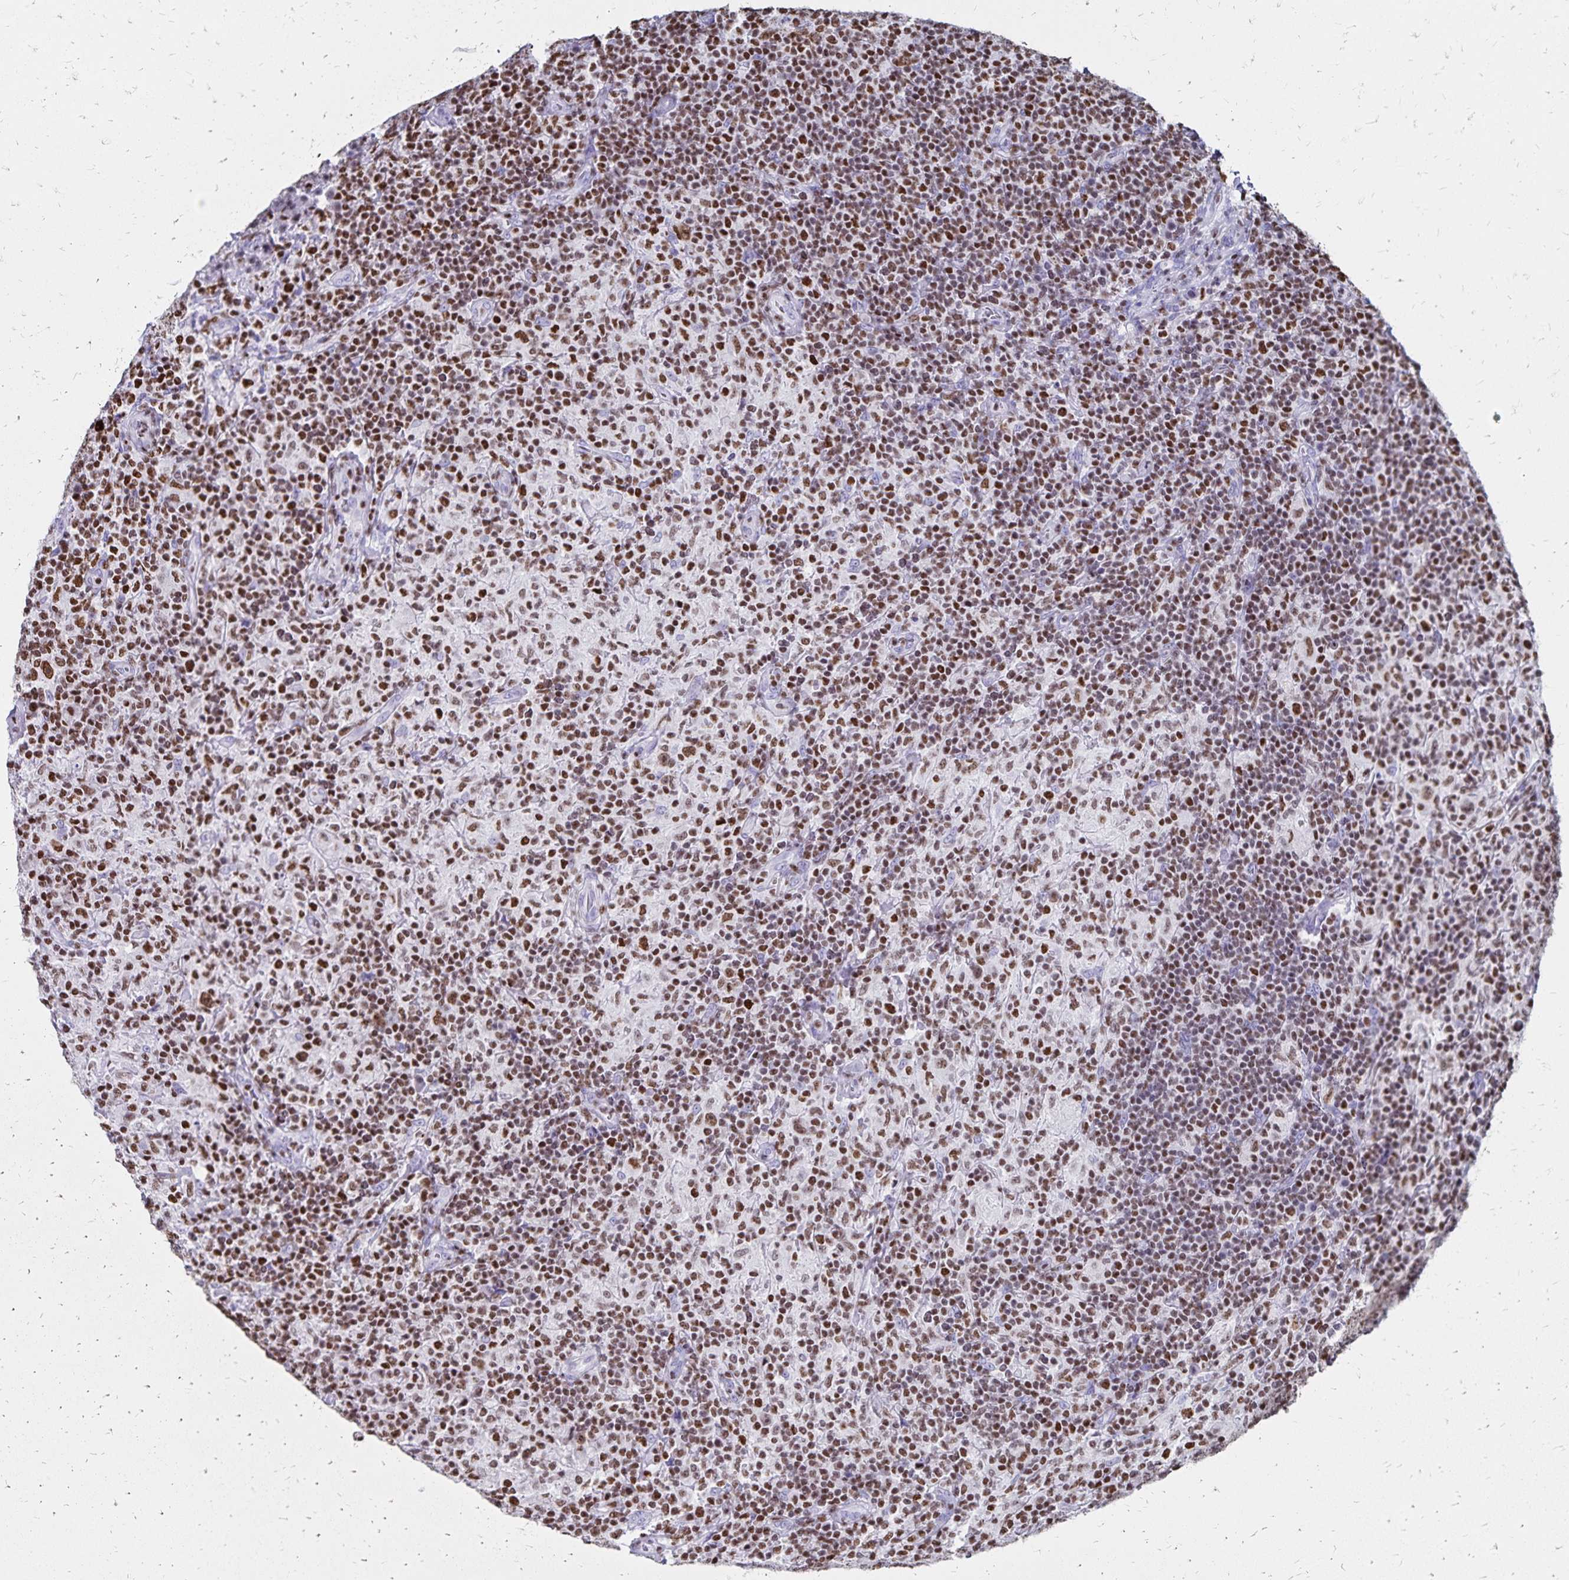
{"staining": {"intensity": "moderate", "quantity": ">75%", "location": "nuclear"}, "tissue": "lymphoma", "cell_type": "Tumor cells", "image_type": "cancer", "snomed": [{"axis": "morphology", "description": "Hodgkin's disease, NOS"}, {"axis": "topography", "description": "Lymph node"}], "caption": "Immunohistochemistry micrograph of neoplastic tissue: human lymphoma stained using immunohistochemistry demonstrates medium levels of moderate protein expression localized specifically in the nuclear of tumor cells, appearing as a nuclear brown color.", "gene": "IKZF1", "patient": {"sex": "male", "age": 70}}